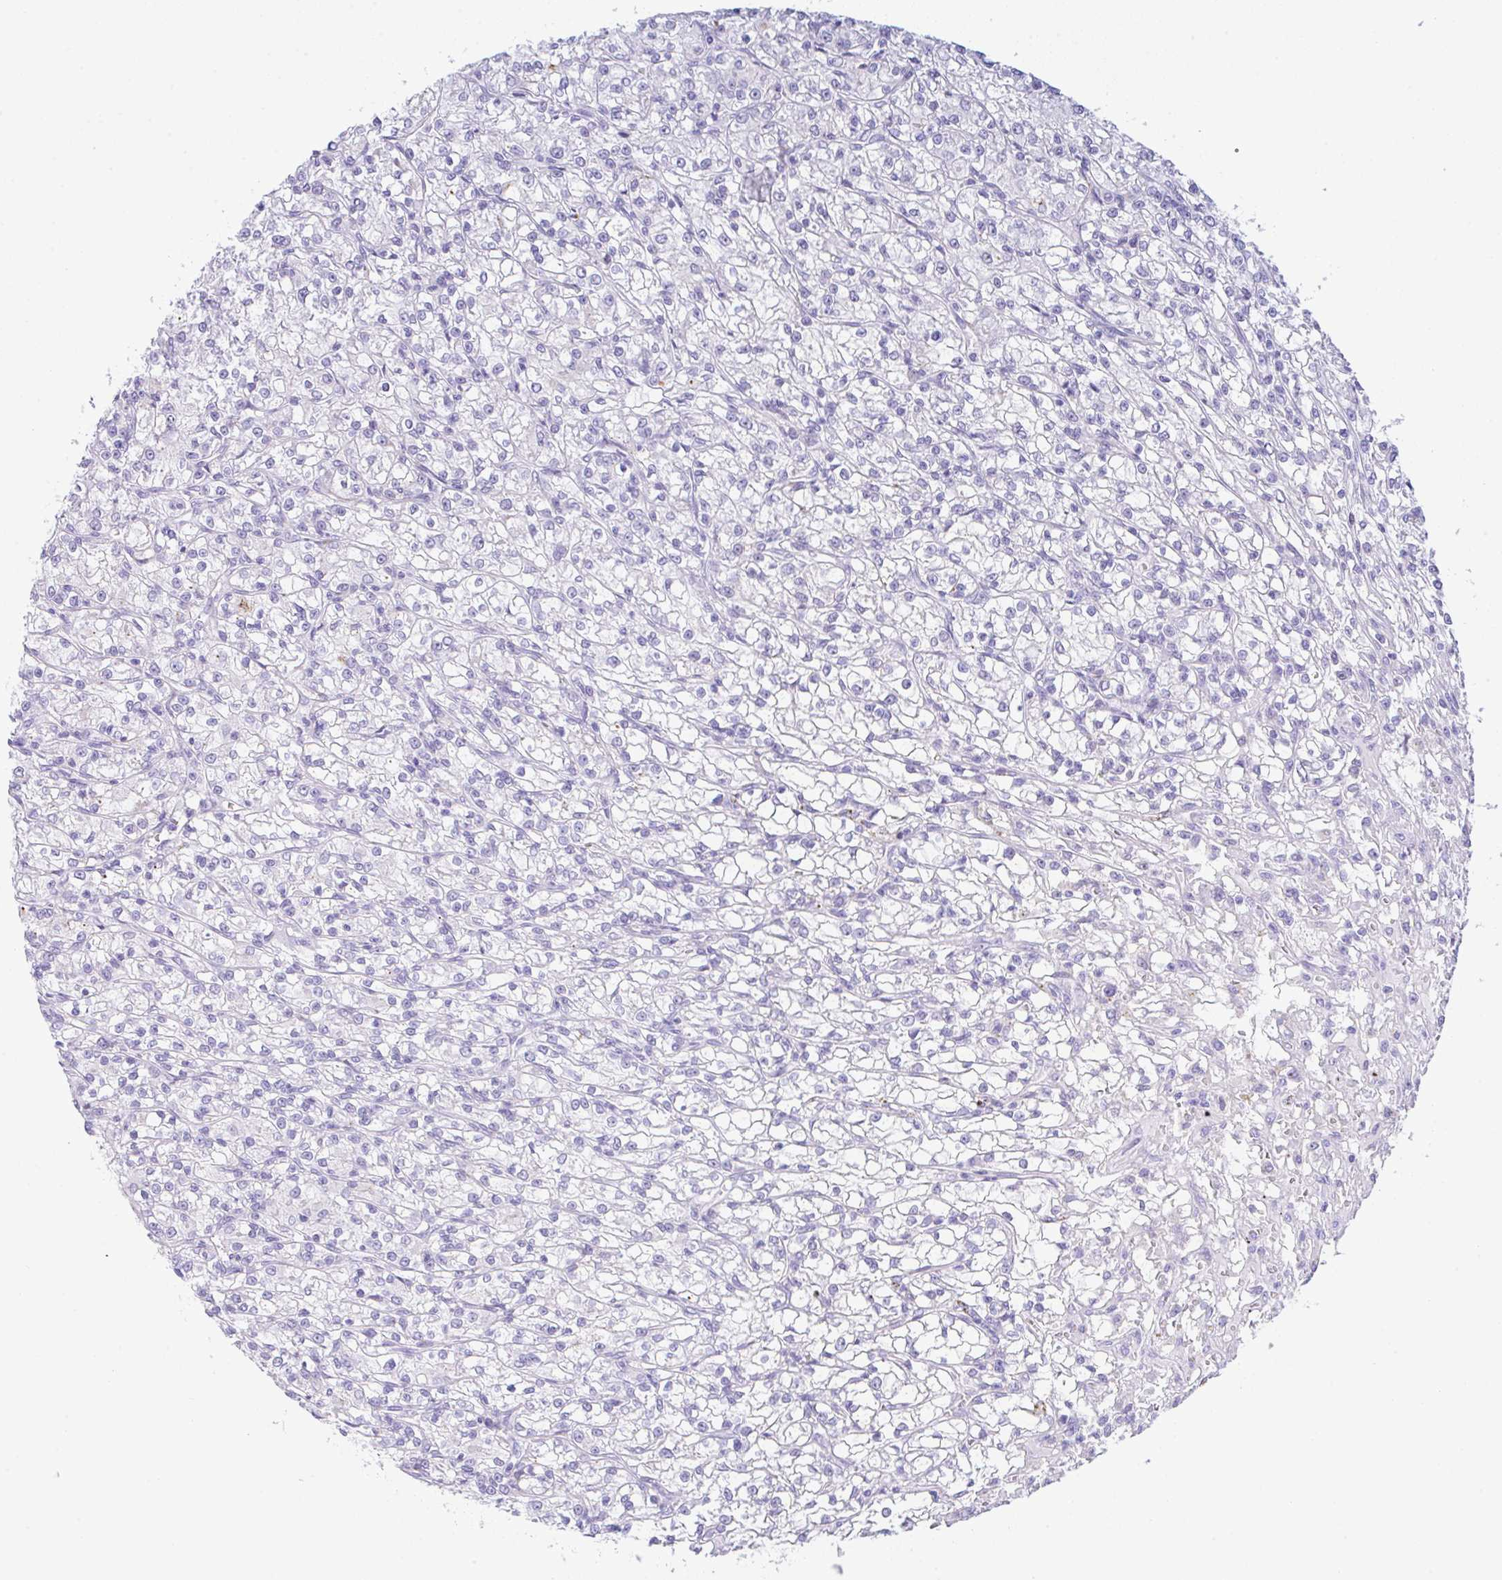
{"staining": {"intensity": "negative", "quantity": "none", "location": "none"}, "tissue": "renal cancer", "cell_type": "Tumor cells", "image_type": "cancer", "snomed": [{"axis": "morphology", "description": "Adenocarcinoma, NOS"}, {"axis": "topography", "description": "Kidney"}], "caption": "Tumor cells show no significant expression in renal adenocarcinoma.", "gene": "NDUFAF8", "patient": {"sex": "female", "age": 59}}